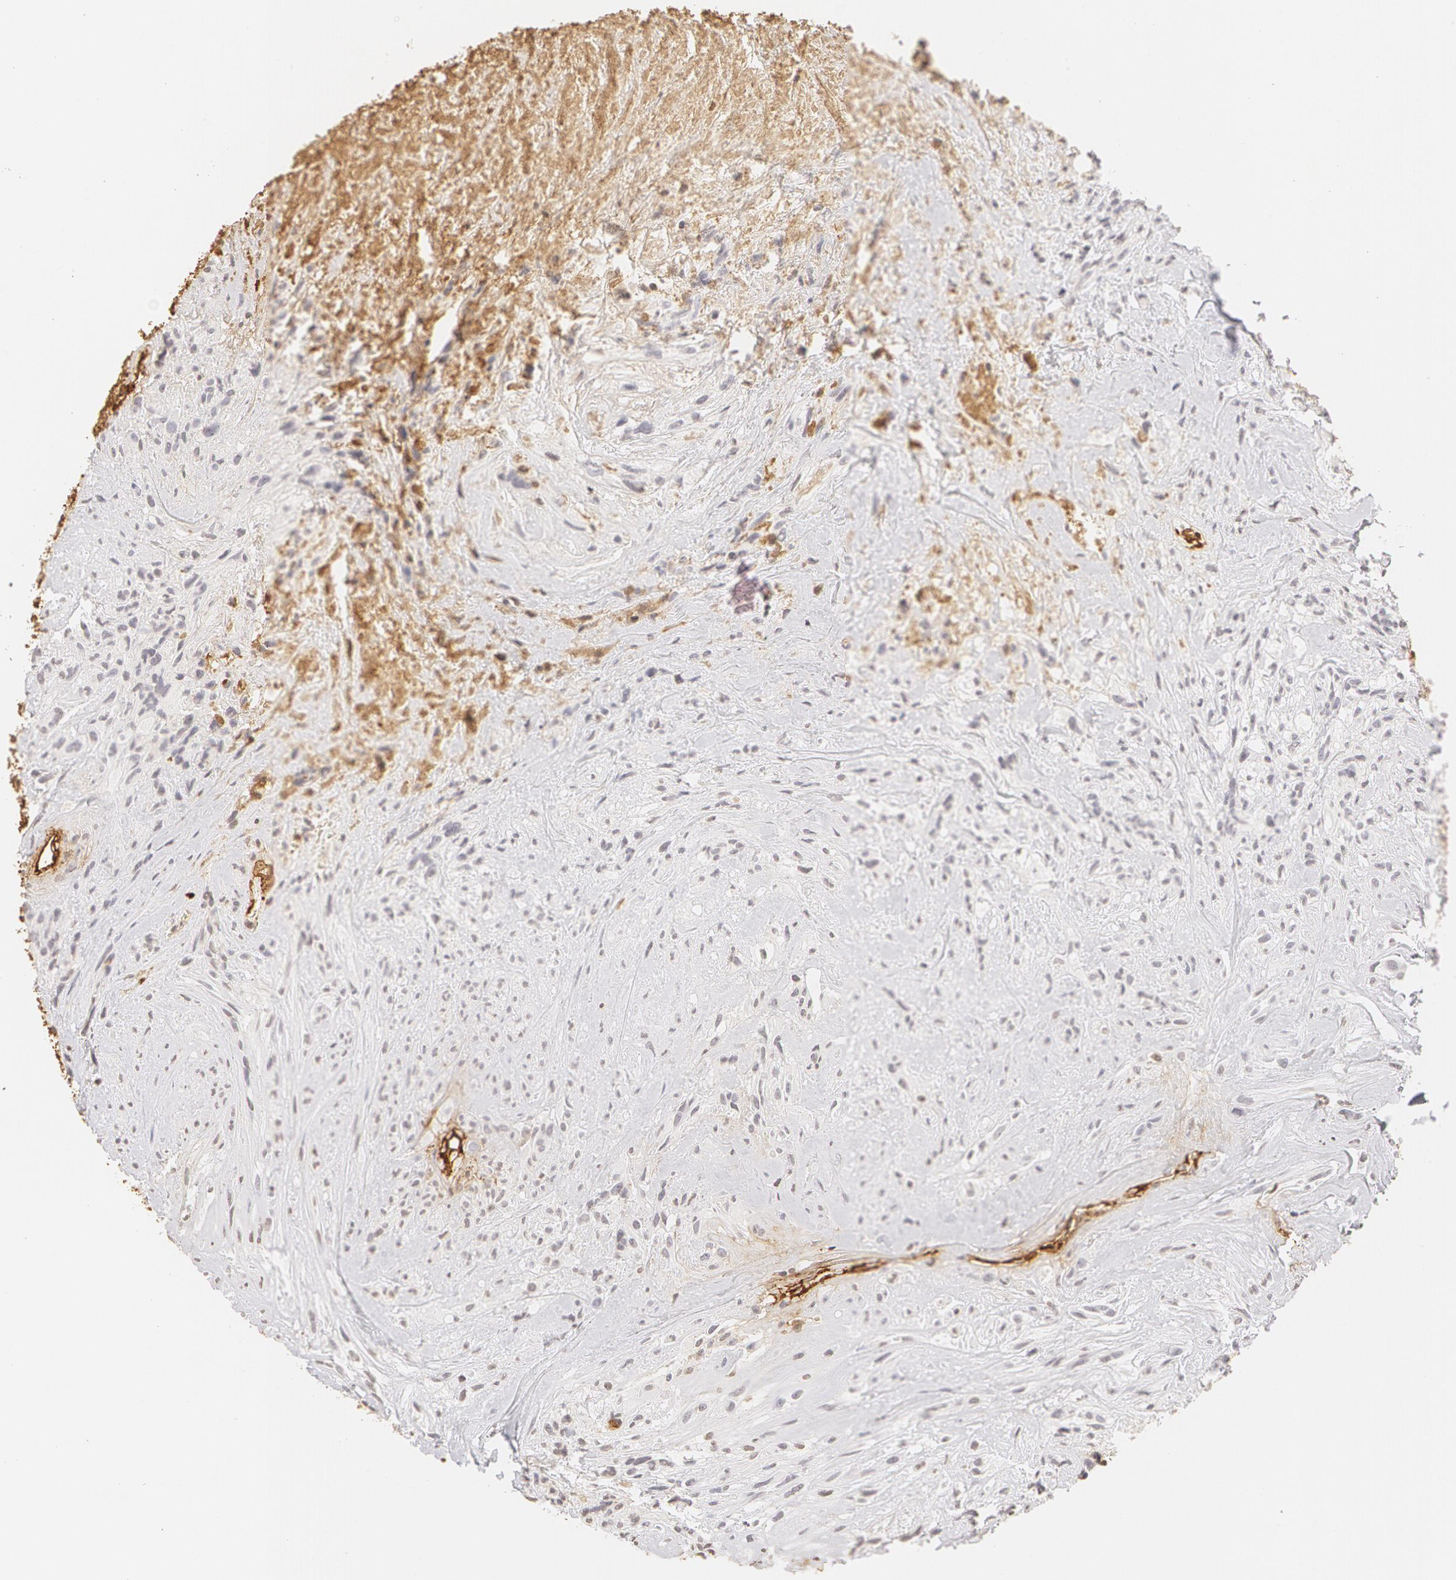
{"staining": {"intensity": "negative", "quantity": "none", "location": "none"}, "tissue": "glioma", "cell_type": "Tumor cells", "image_type": "cancer", "snomed": [{"axis": "morphology", "description": "Glioma, malignant, High grade"}, {"axis": "topography", "description": "Brain"}], "caption": "Protein analysis of malignant glioma (high-grade) demonstrates no significant expression in tumor cells.", "gene": "VWF", "patient": {"sex": "male", "age": 48}}